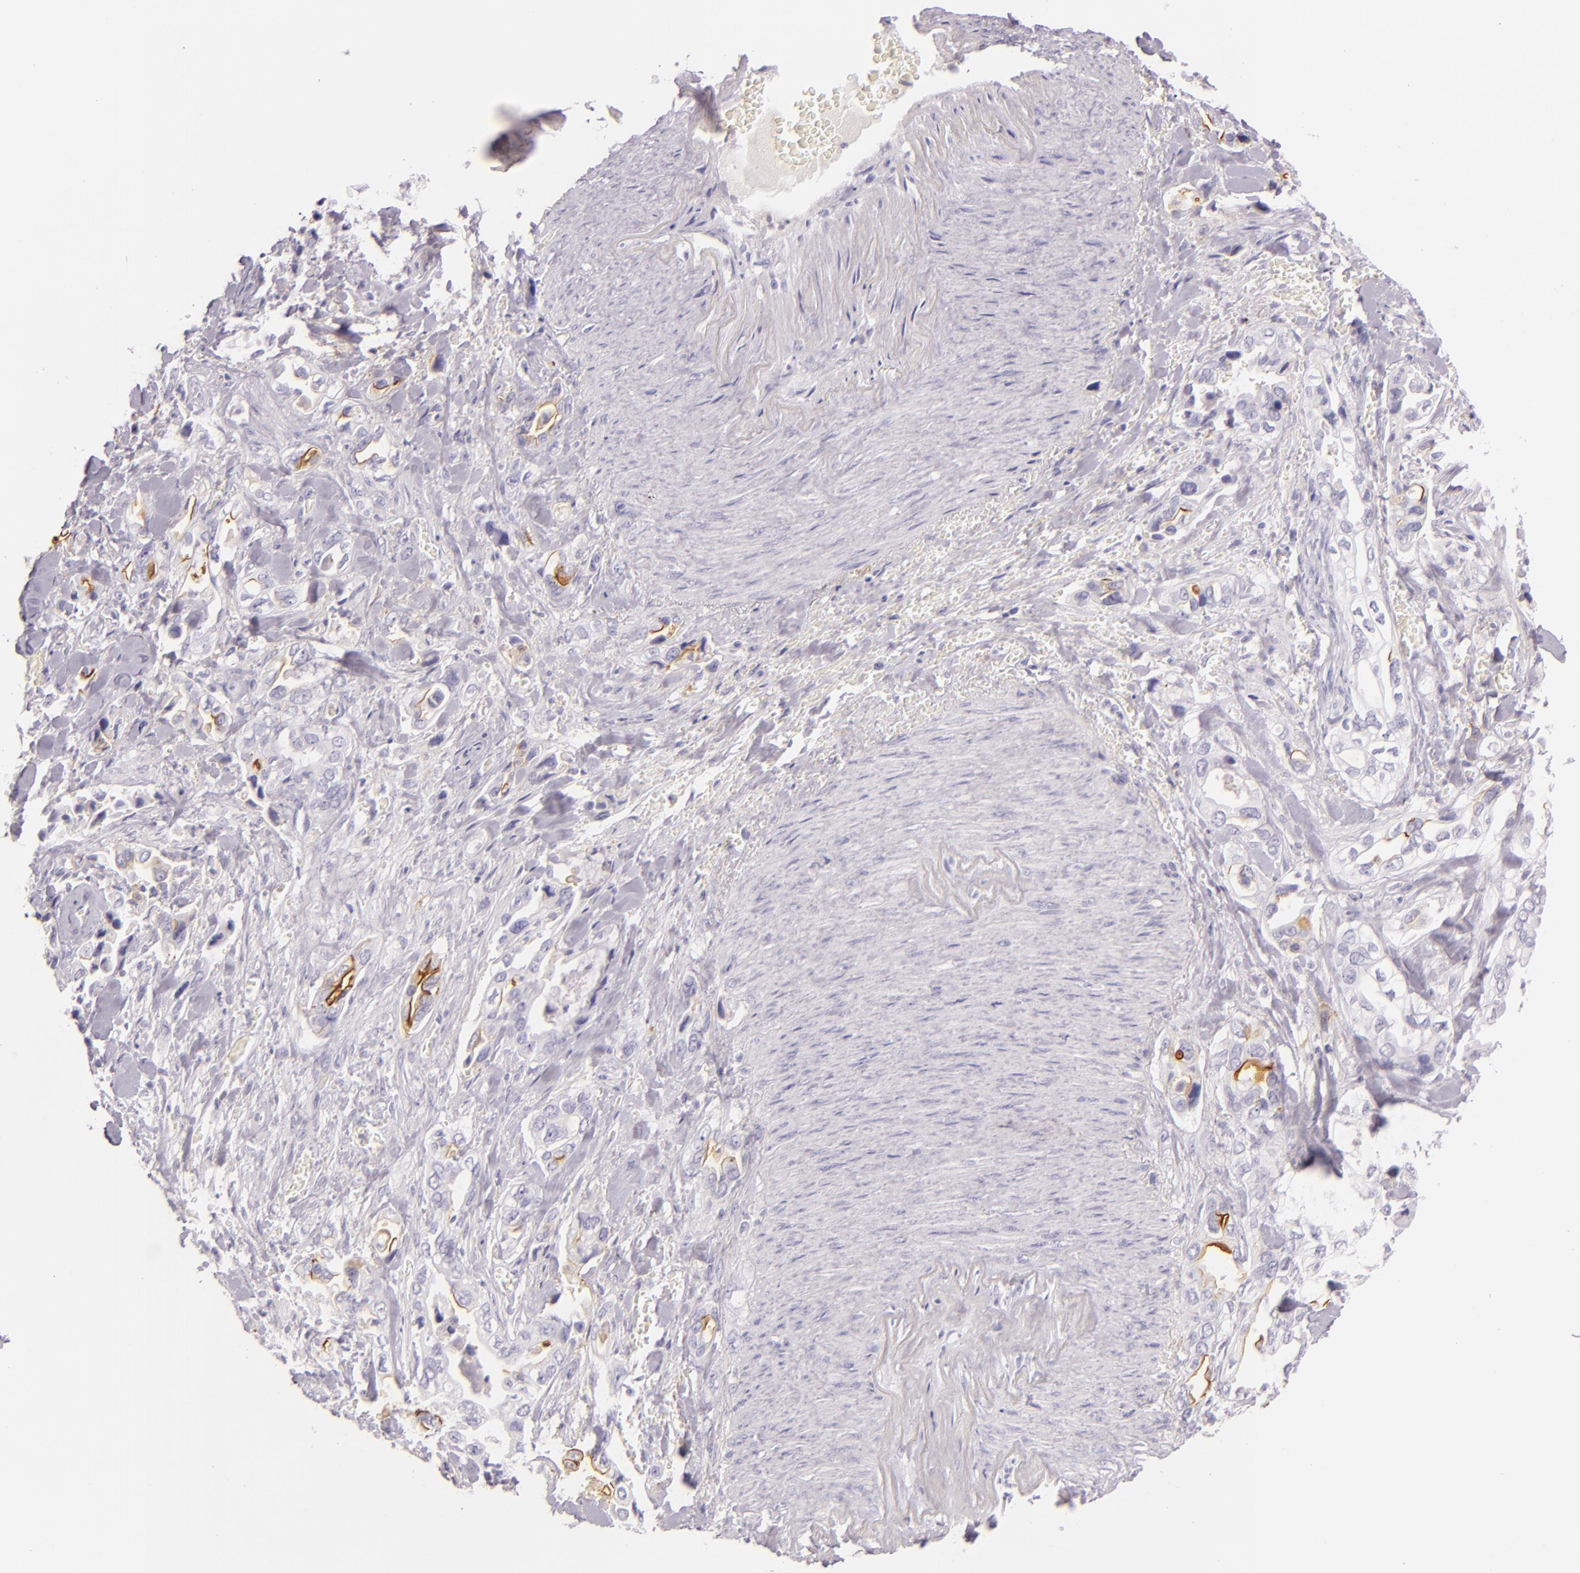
{"staining": {"intensity": "negative", "quantity": "none", "location": "none"}, "tissue": "pancreatic cancer", "cell_type": "Tumor cells", "image_type": "cancer", "snomed": [{"axis": "morphology", "description": "Adenocarcinoma, NOS"}, {"axis": "topography", "description": "Pancreas"}], "caption": "Human pancreatic cancer stained for a protein using immunohistochemistry (IHC) shows no expression in tumor cells.", "gene": "ICAM1", "patient": {"sex": "male", "age": 69}}